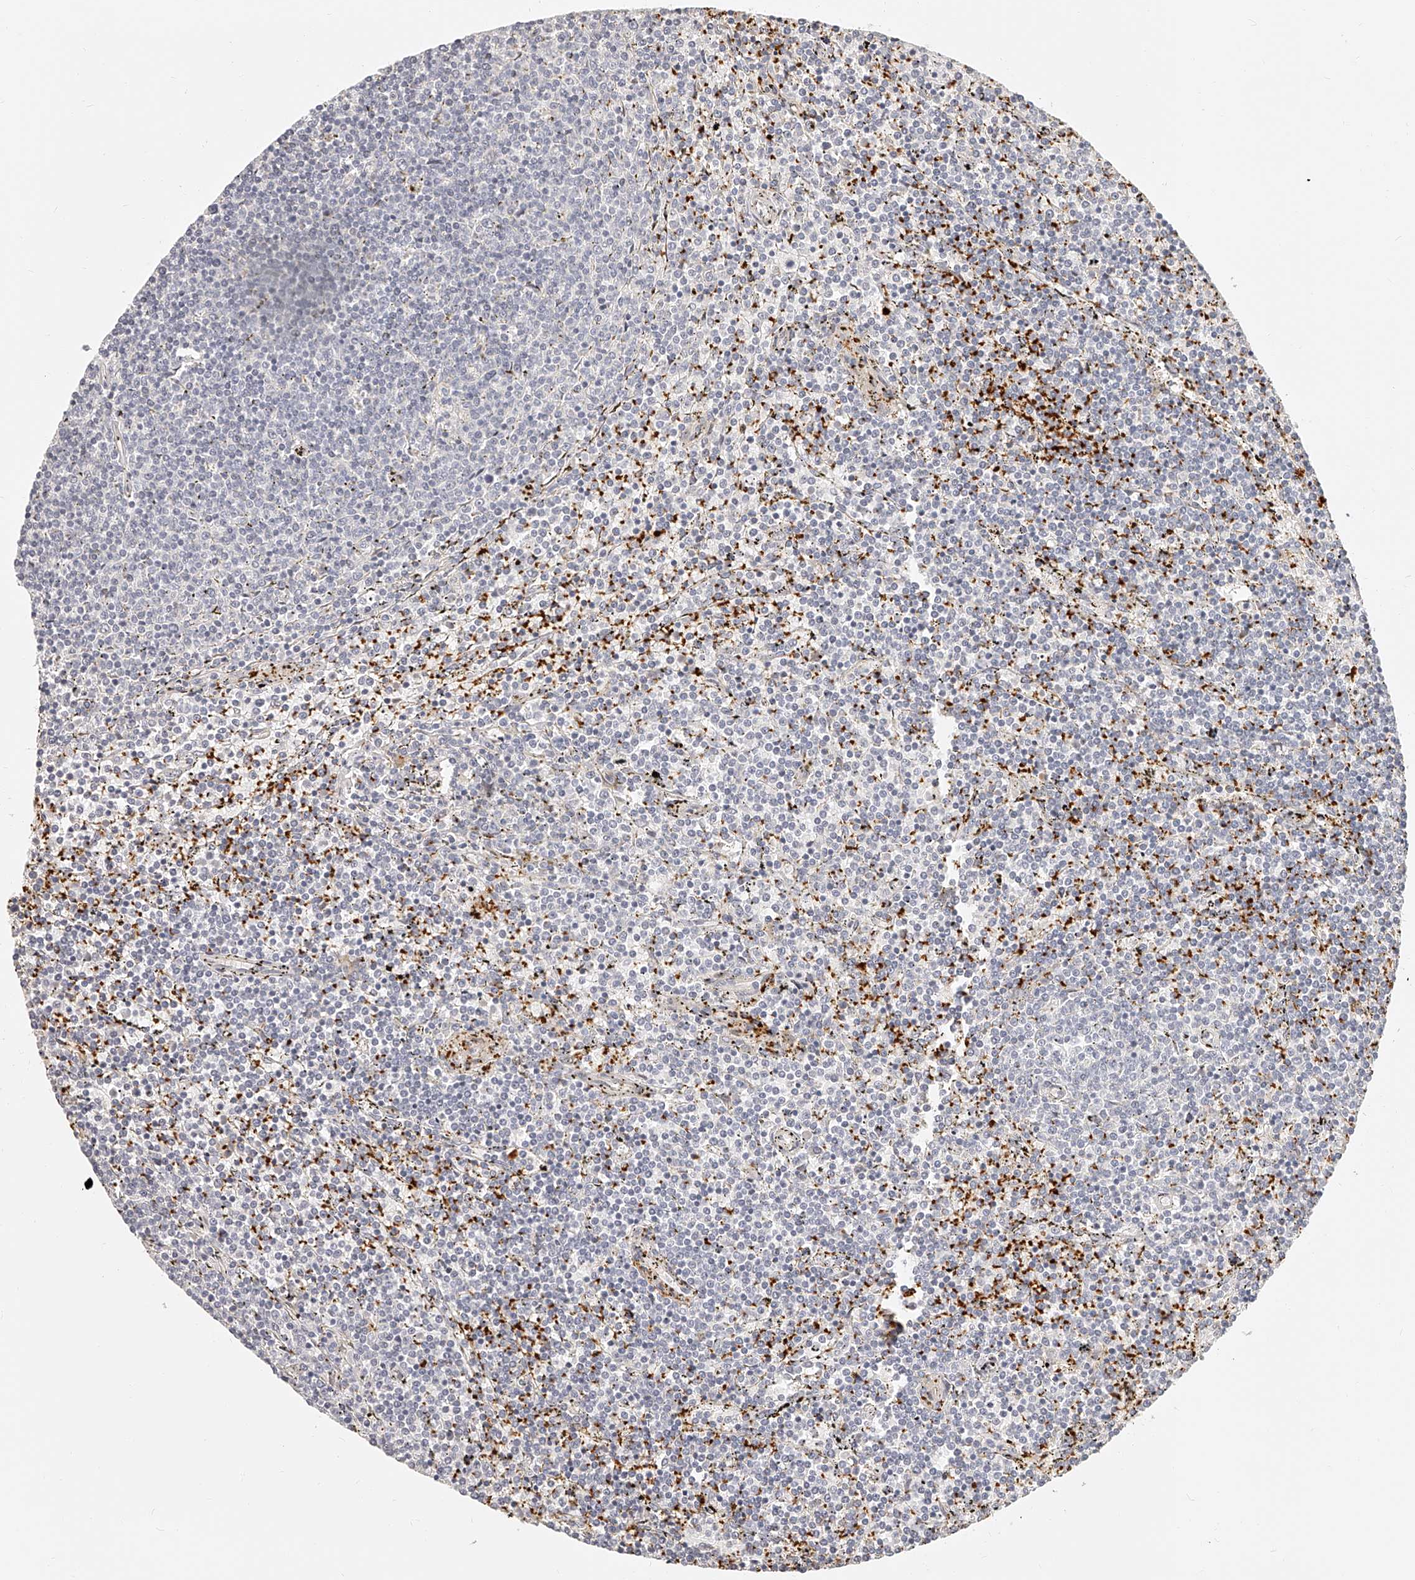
{"staining": {"intensity": "negative", "quantity": "none", "location": "none"}, "tissue": "lymphoma", "cell_type": "Tumor cells", "image_type": "cancer", "snomed": [{"axis": "morphology", "description": "Malignant lymphoma, non-Hodgkin's type, Low grade"}, {"axis": "topography", "description": "Spleen"}], "caption": "This is a image of IHC staining of low-grade malignant lymphoma, non-Hodgkin's type, which shows no positivity in tumor cells.", "gene": "ITGB3", "patient": {"sex": "female", "age": 50}}